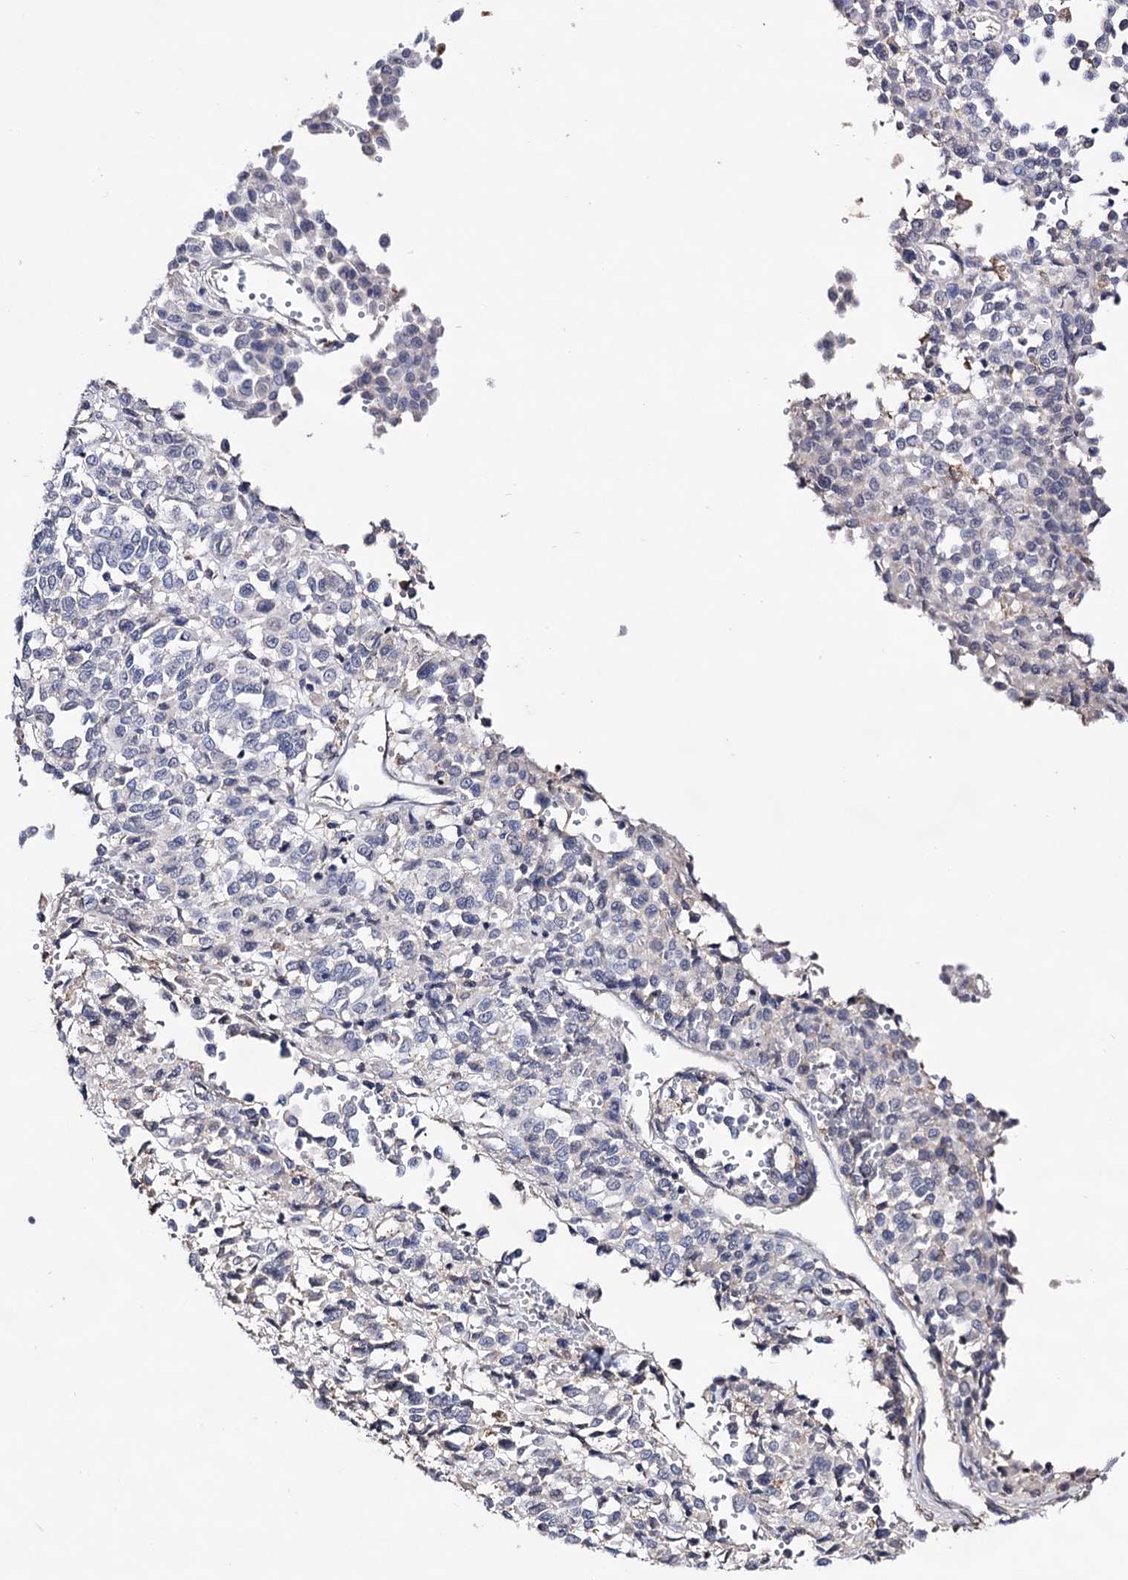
{"staining": {"intensity": "negative", "quantity": "none", "location": "none"}, "tissue": "melanoma", "cell_type": "Tumor cells", "image_type": "cancer", "snomed": [{"axis": "morphology", "description": "Malignant melanoma, Metastatic site"}, {"axis": "topography", "description": "Pancreas"}], "caption": "Micrograph shows no significant protein staining in tumor cells of melanoma.", "gene": "PLIN1", "patient": {"sex": "female", "age": 30}}